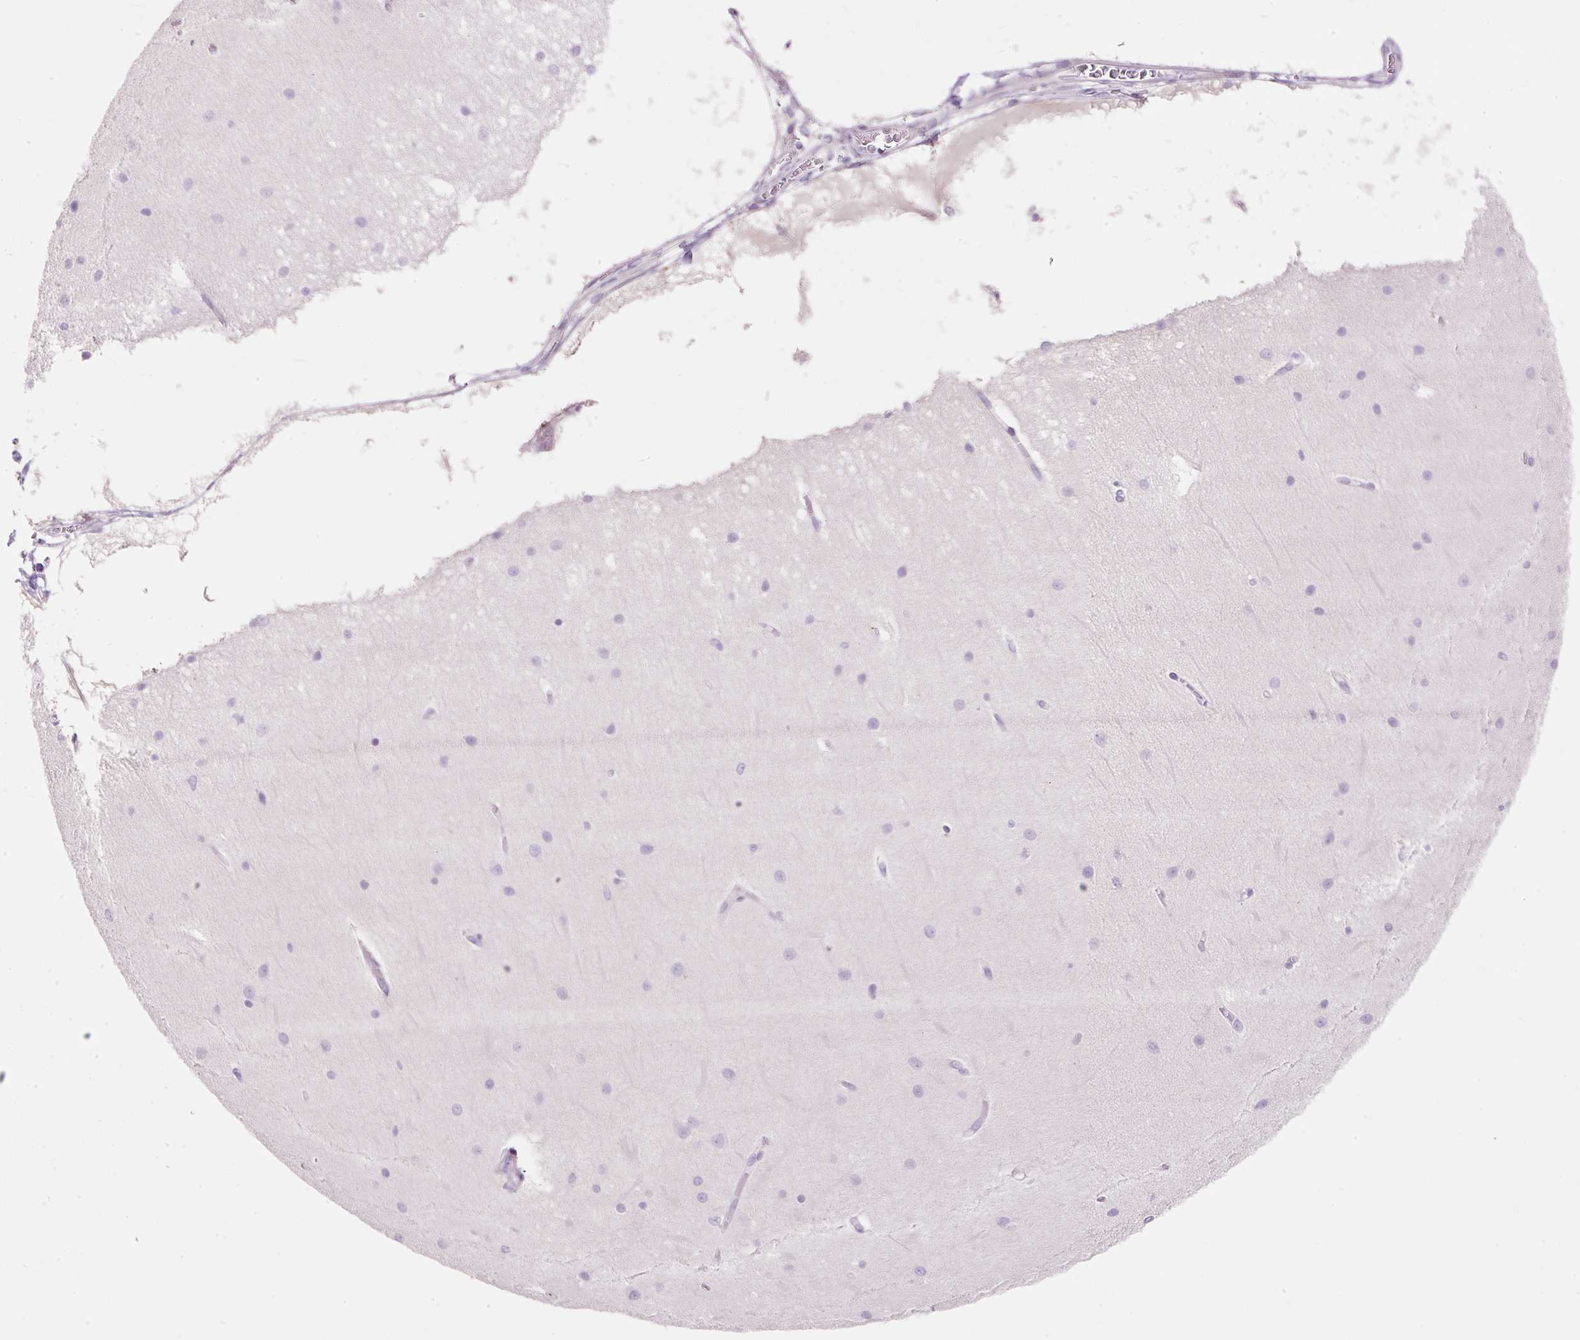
{"staining": {"intensity": "negative", "quantity": "none", "location": "none"}, "tissue": "cerebellum", "cell_type": "Cells in molecular layer", "image_type": "normal", "snomed": [{"axis": "morphology", "description": "Normal tissue, NOS"}, {"axis": "topography", "description": "Cerebellum"}], "caption": "IHC image of unremarkable cerebellum: human cerebellum stained with DAB (3,3'-diaminobenzidine) reveals no significant protein staining in cells in molecular layer.", "gene": "ZNF121", "patient": {"sex": "female", "age": 54}}